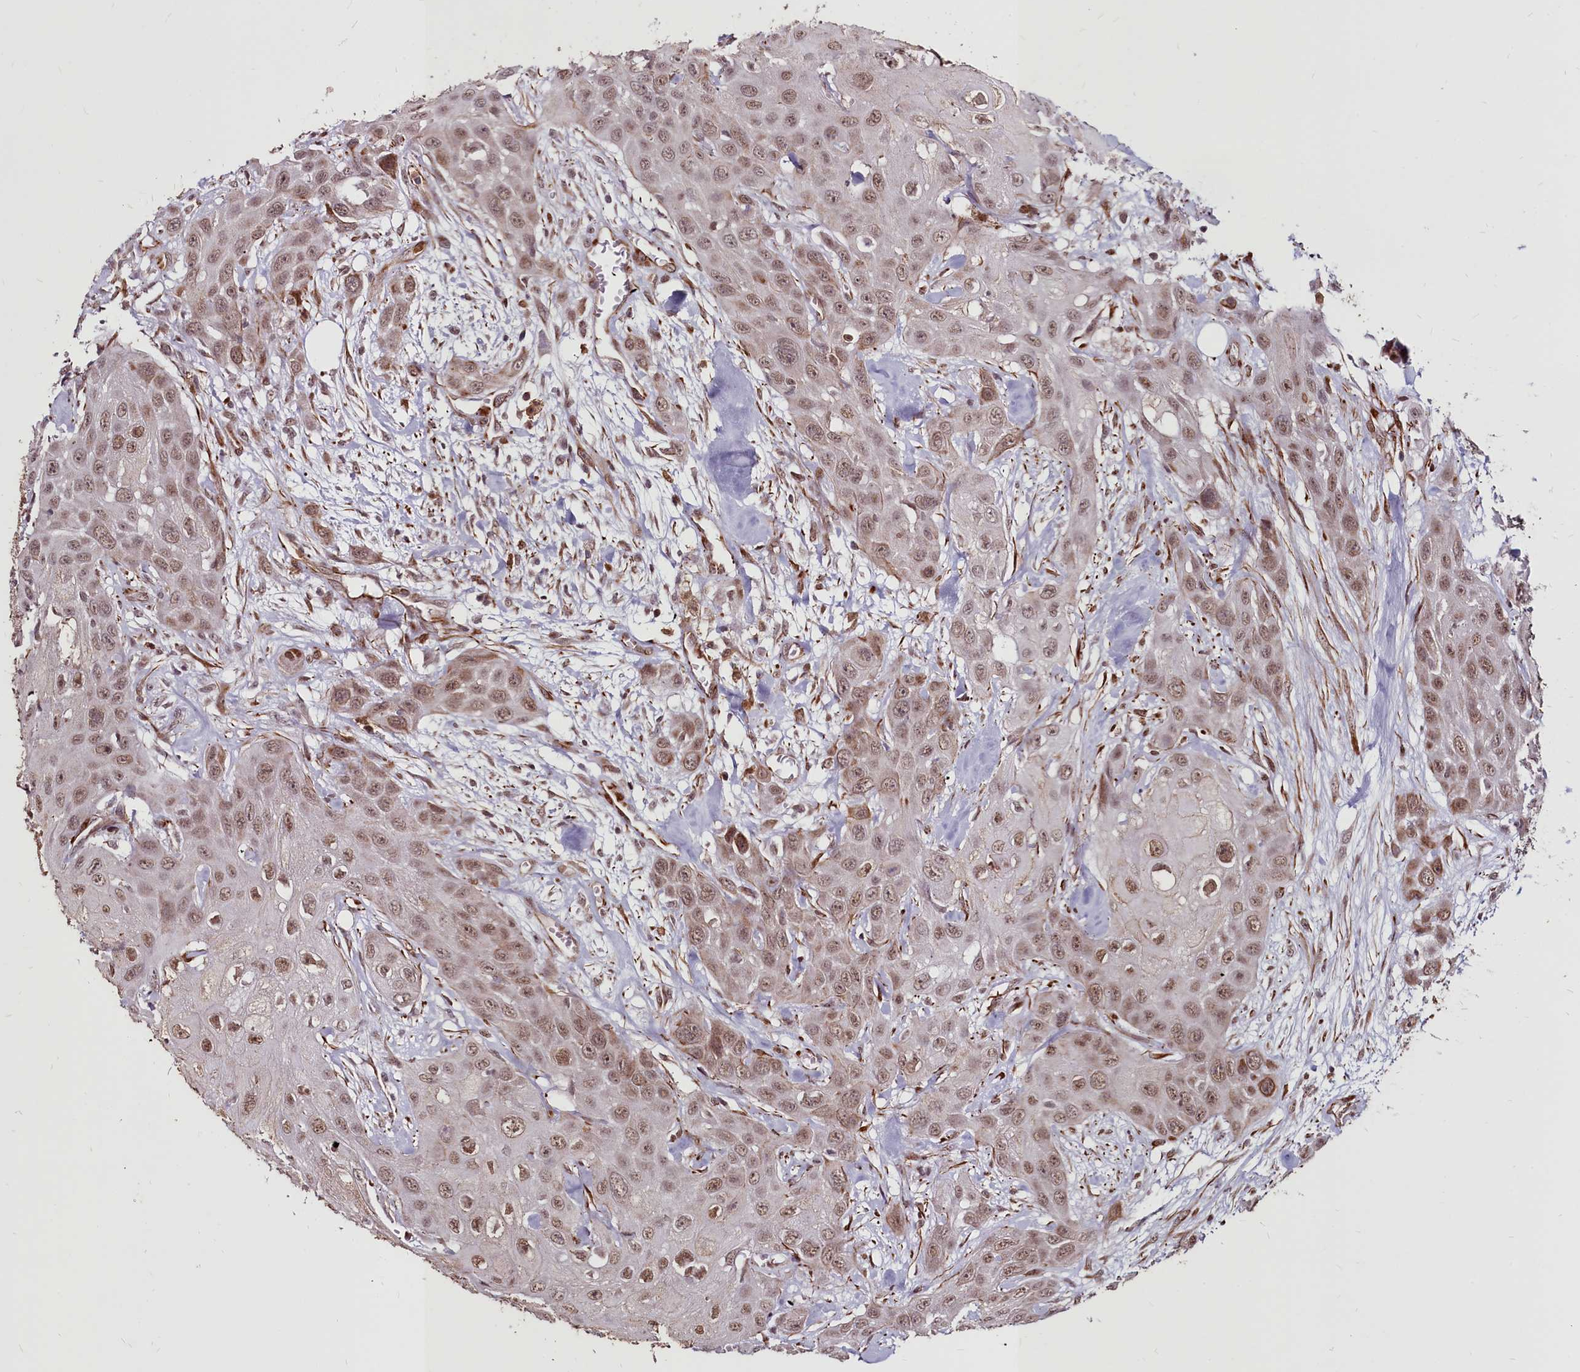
{"staining": {"intensity": "moderate", "quantity": ">75%", "location": "nuclear"}, "tissue": "head and neck cancer", "cell_type": "Tumor cells", "image_type": "cancer", "snomed": [{"axis": "morphology", "description": "Squamous cell carcinoma, NOS"}, {"axis": "topography", "description": "Head-Neck"}], "caption": "Head and neck squamous cell carcinoma stained with DAB IHC shows medium levels of moderate nuclear staining in about >75% of tumor cells. (brown staining indicates protein expression, while blue staining denotes nuclei).", "gene": "CLK3", "patient": {"sex": "male", "age": 81}}